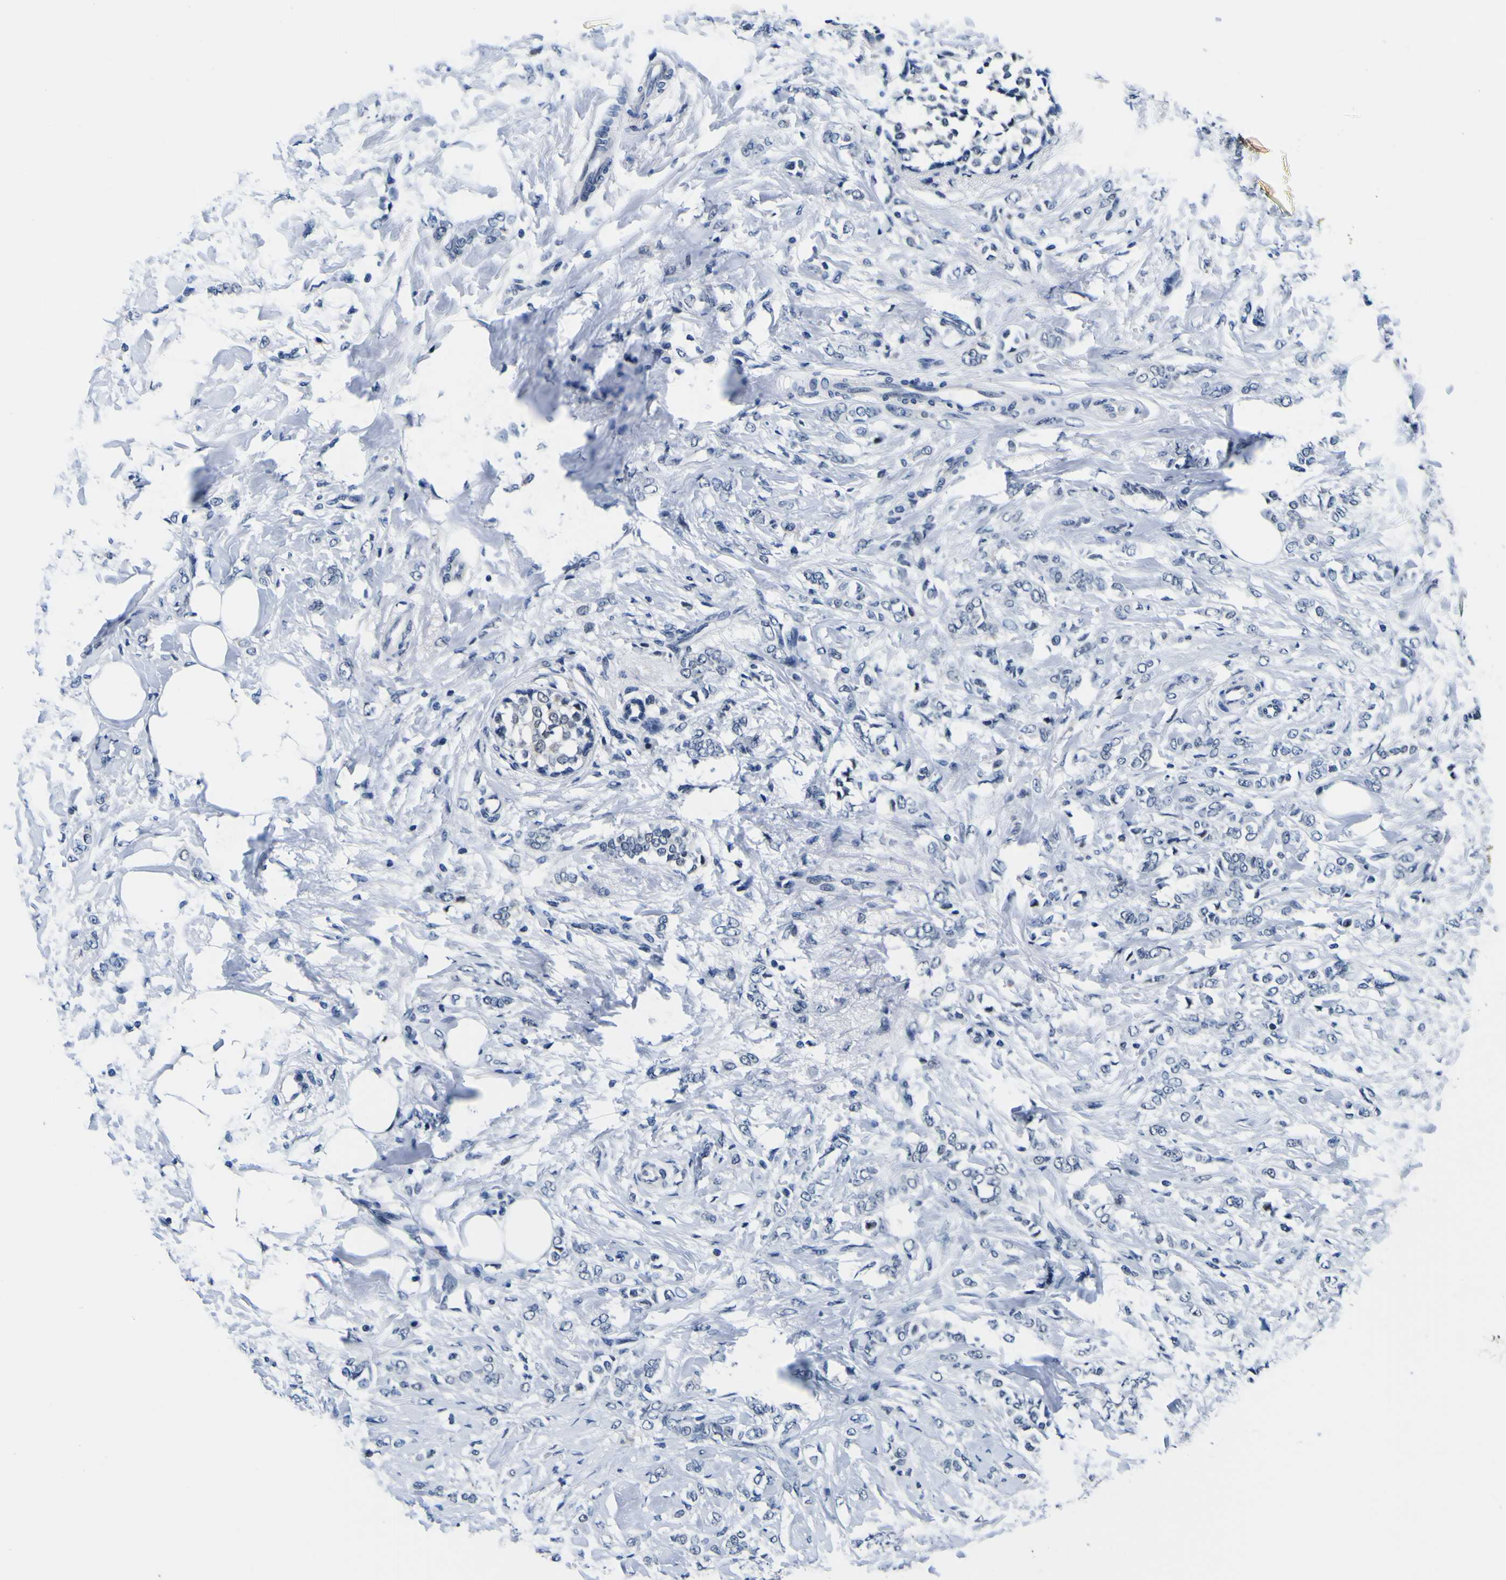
{"staining": {"intensity": "negative", "quantity": "none", "location": "none"}, "tissue": "breast cancer", "cell_type": "Tumor cells", "image_type": "cancer", "snomed": [{"axis": "morphology", "description": "Lobular carcinoma, in situ"}, {"axis": "morphology", "description": "Lobular carcinoma"}, {"axis": "topography", "description": "Breast"}], "caption": "Human breast cancer stained for a protein using immunohistochemistry demonstrates no expression in tumor cells.", "gene": "CUL4B", "patient": {"sex": "female", "age": 41}}